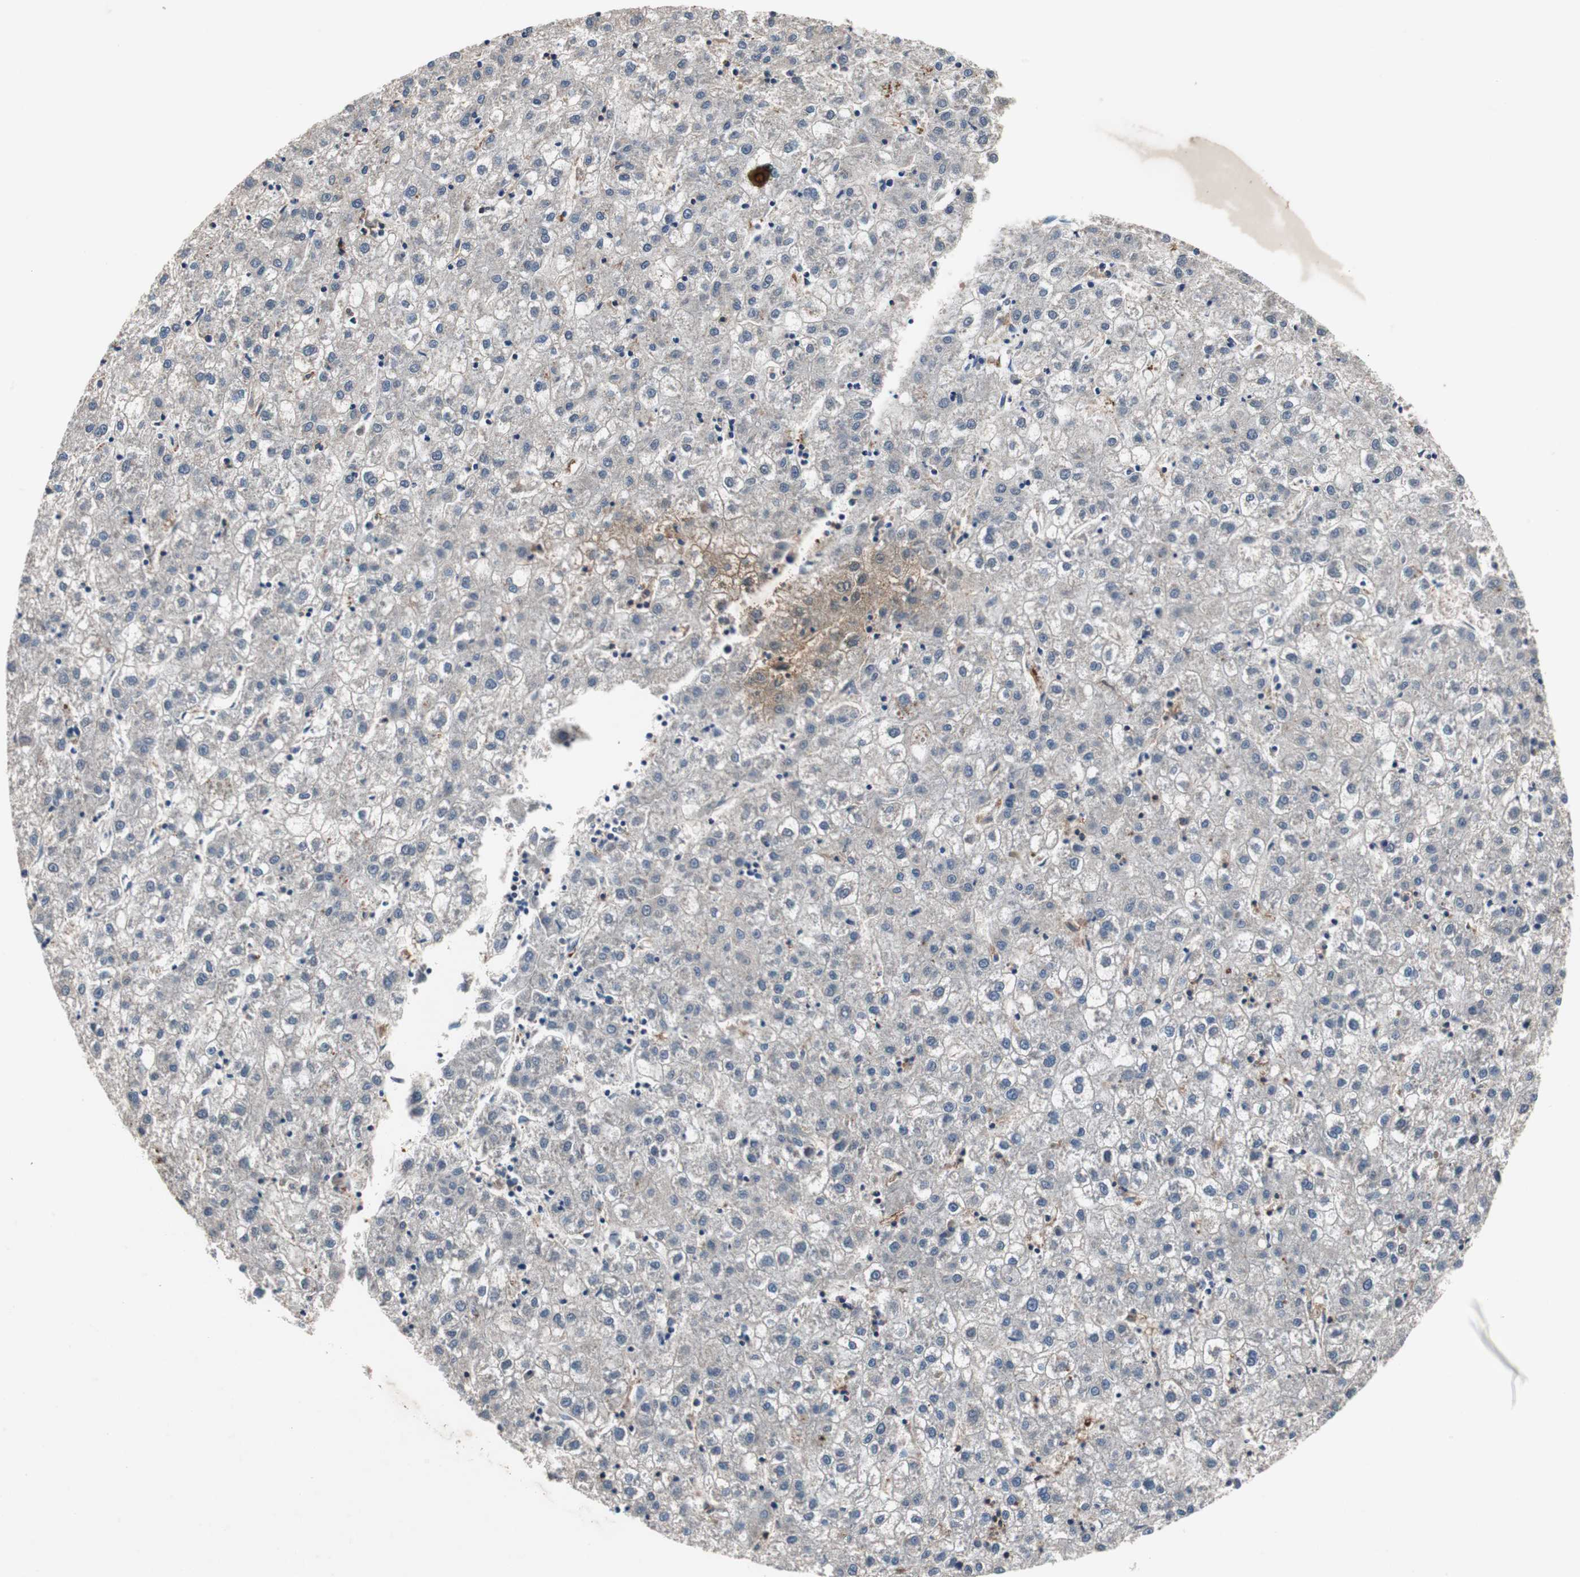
{"staining": {"intensity": "negative", "quantity": "none", "location": "none"}, "tissue": "liver cancer", "cell_type": "Tumor cells", "image_type": "cancer", "snomed": [{"axis": "morphology", "description": "Carcinoma, Hepatocellular, NOS"}, {"axis": "topography", "description": "Liver"}], "caption": "A micrograph of hepatocellular carcinoma (liver) stained for a protein displays no brown staining in tumor cells.", "gene": "CALB2", "patient": {"sex": "male", "age": 72}}